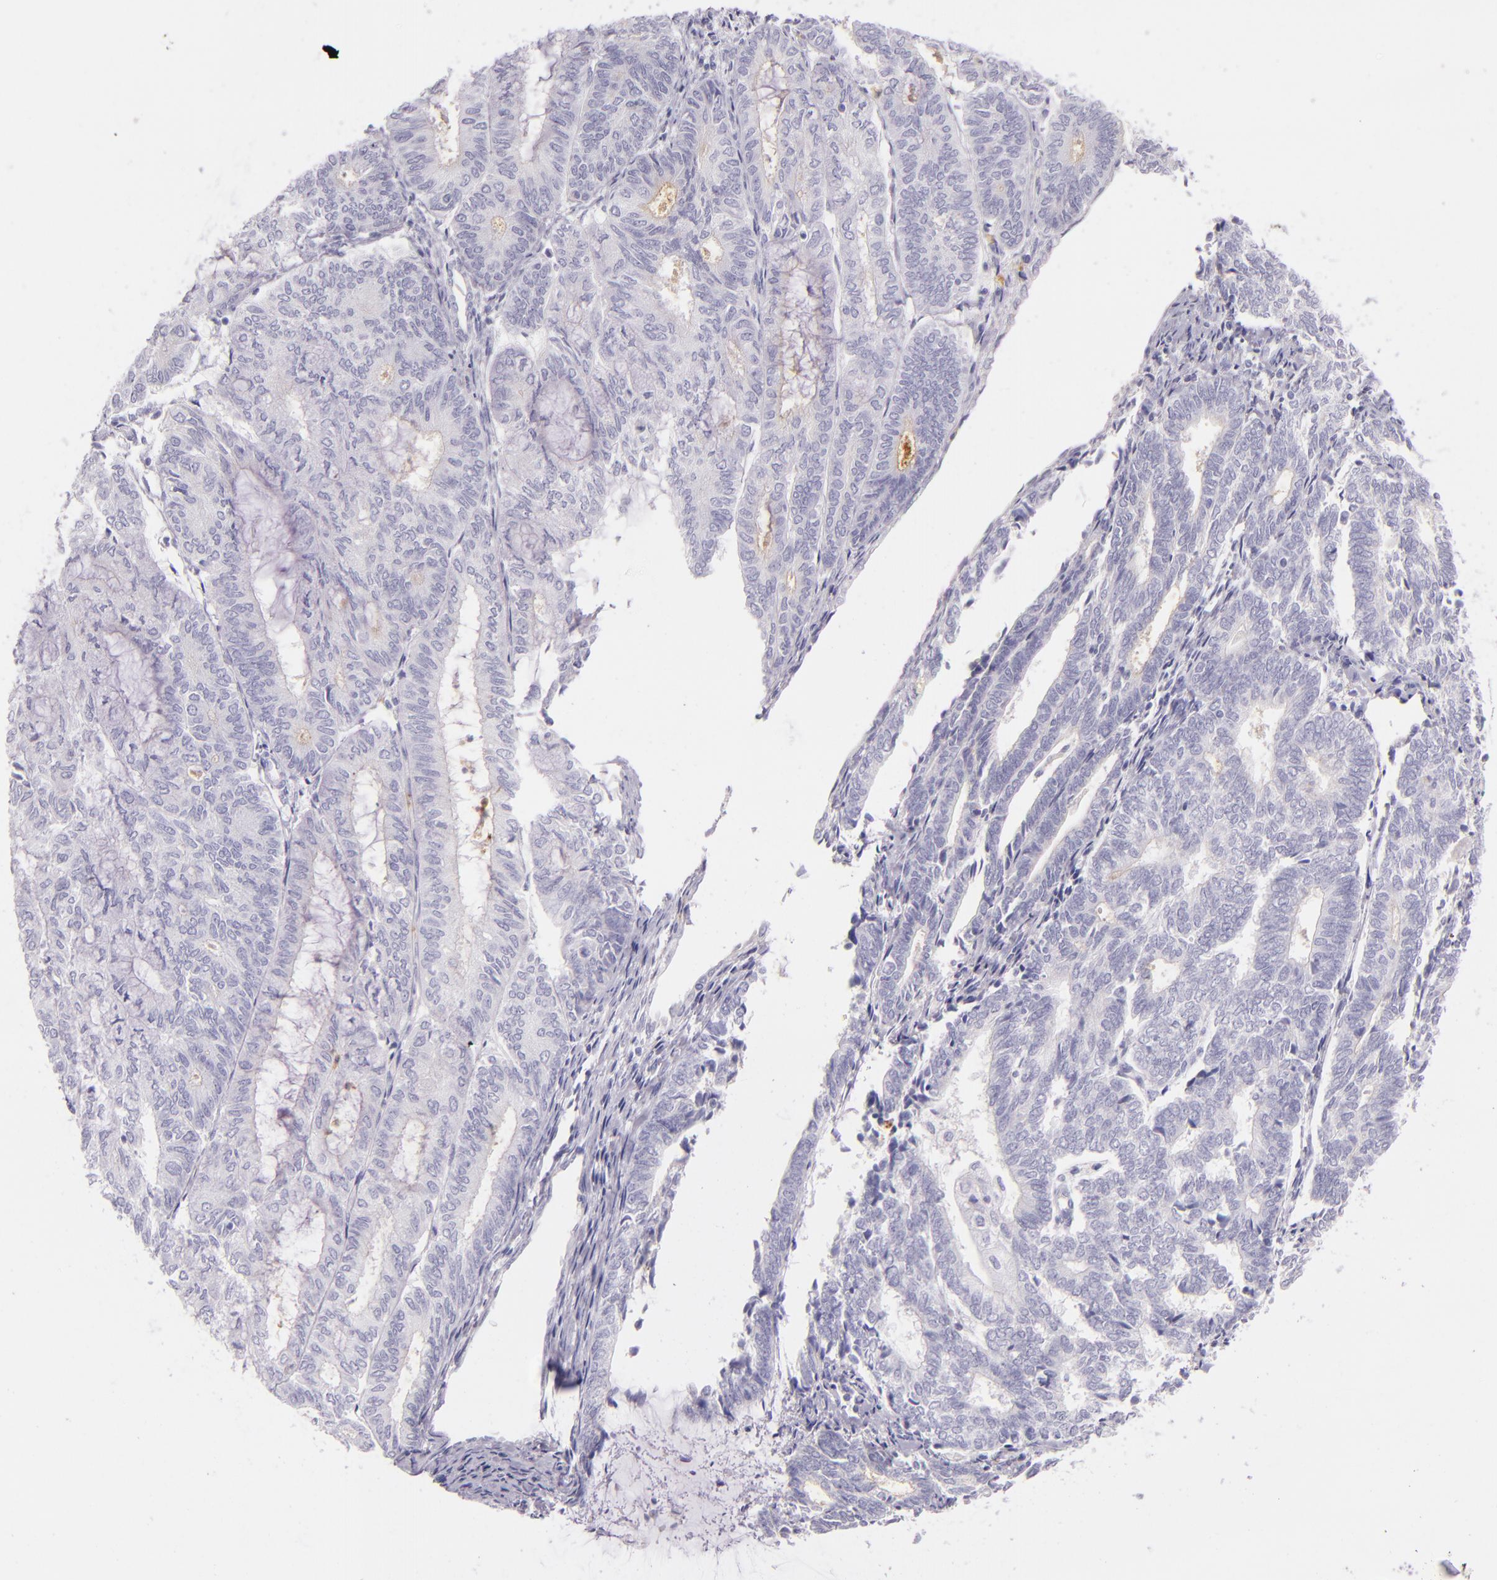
{"staining": {"intensity": "negative", "quantity": "none", "location": "none"}, "tissue": "endometrial cancer", "cell_type": "Tumor cells", "image_type": "cancer", "snomed": [{"axis": "morphology", "description": "Adenocarcinoma, NOS"}, {"axis": "topography", "description": "Endometrium"}], "caption": "This is an immunohistochemistry photomicrograph of endometrial cancer. There is no staining in tumor cells.", "gene": "CEACAM1", "patient": {"sex": "female", "age": 59}}